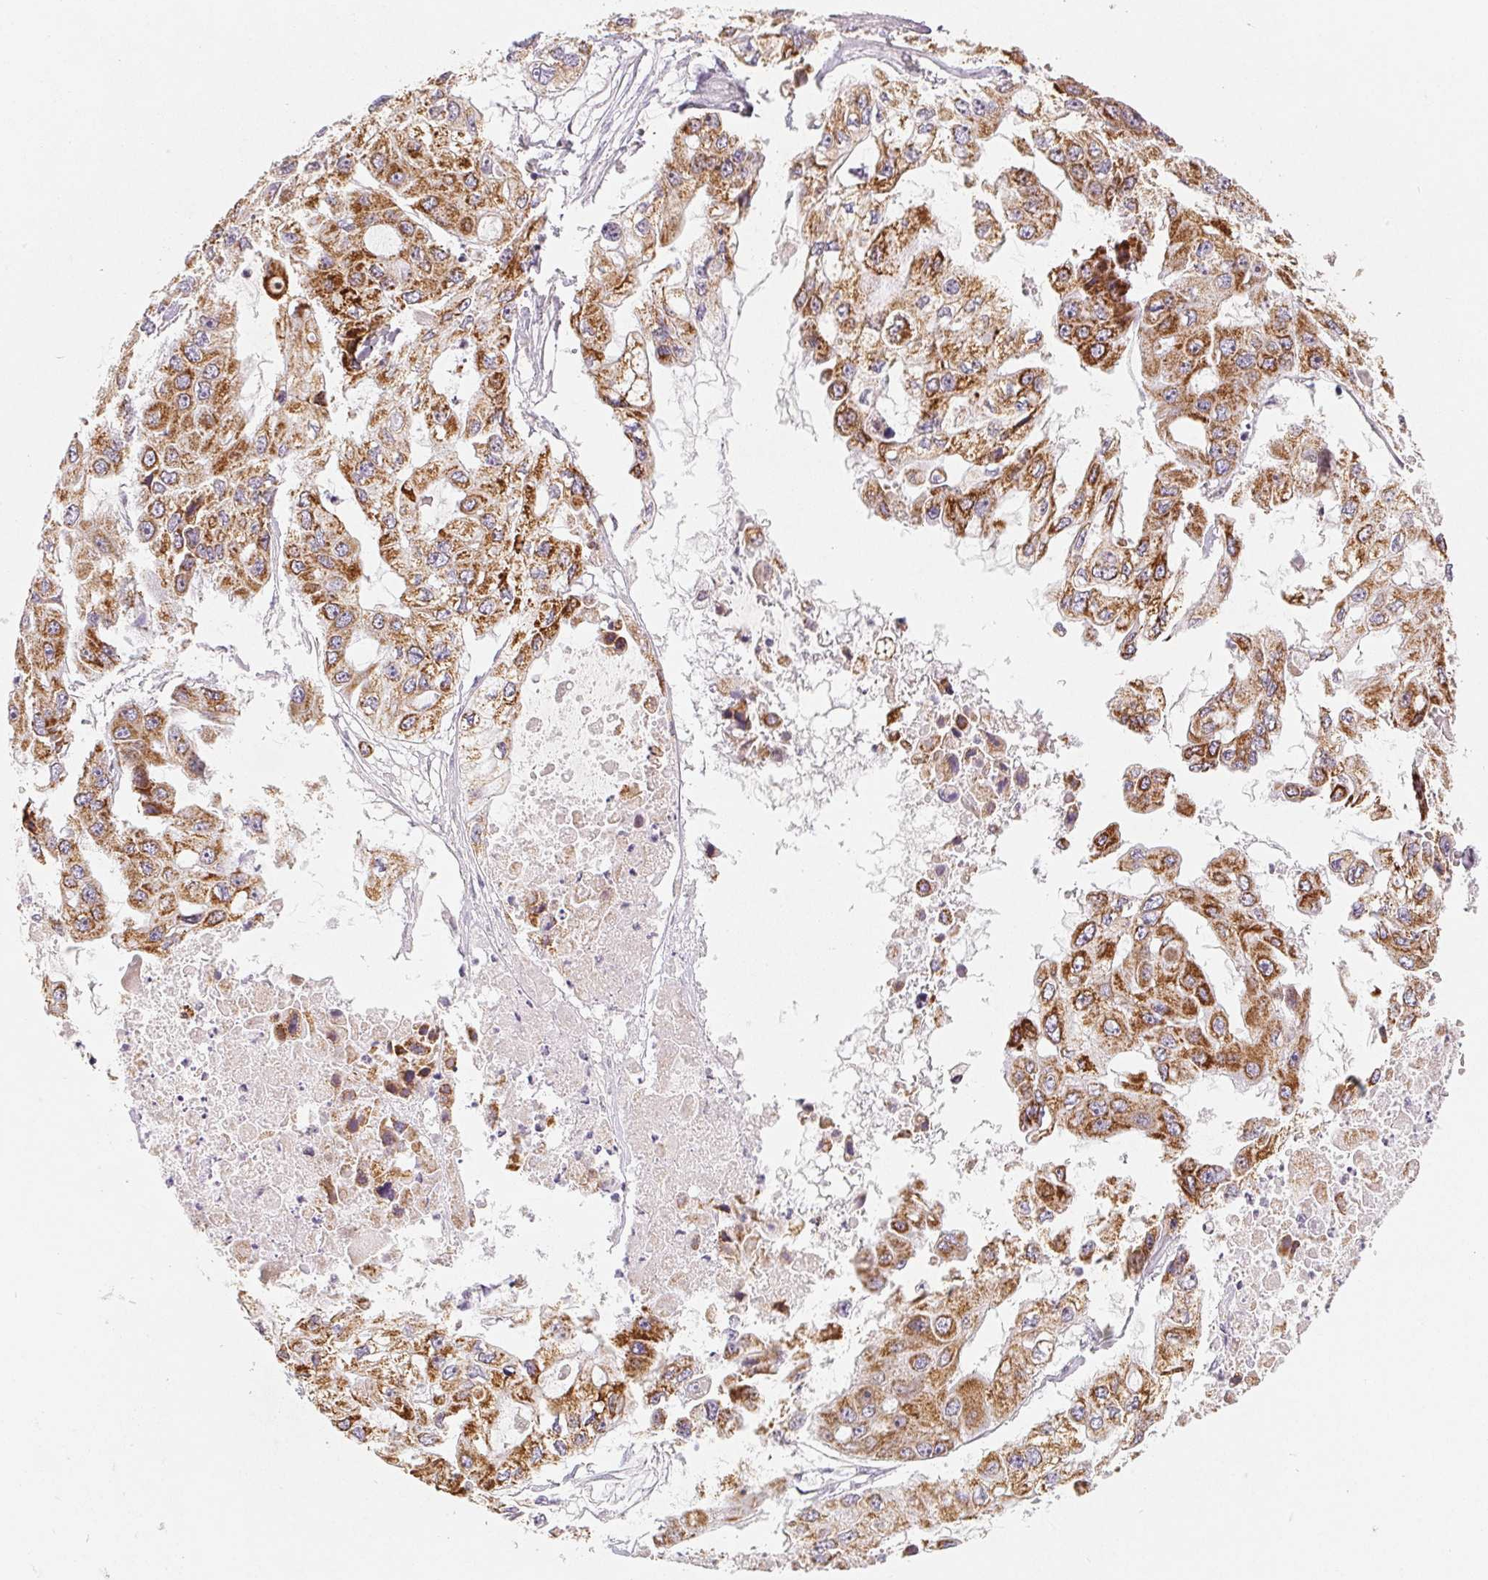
{"staining": {"intensity": "moderate", "quantity": ">75%", "location": "cytoplasmic/membranous"}, "tissue": "ovarian cancer", "cell_type": "Tumor cells", "image_type": "cancer", "snomed": [{"axis": "morphology", "description": "Cystadenocarcinoma, serous, NOS"}, {"axis": "topography", "description": "Ovary"}], "caption": "Protein expression analysis of human ovarian serous cystadenocarcinoma reveals moderate cytoplasmic/membranous expression in approximately >75% of tumor cells. Nuclei are stained in blue.", "gene": "GHITM", "patient": {"sex": "female", "age": 56}}